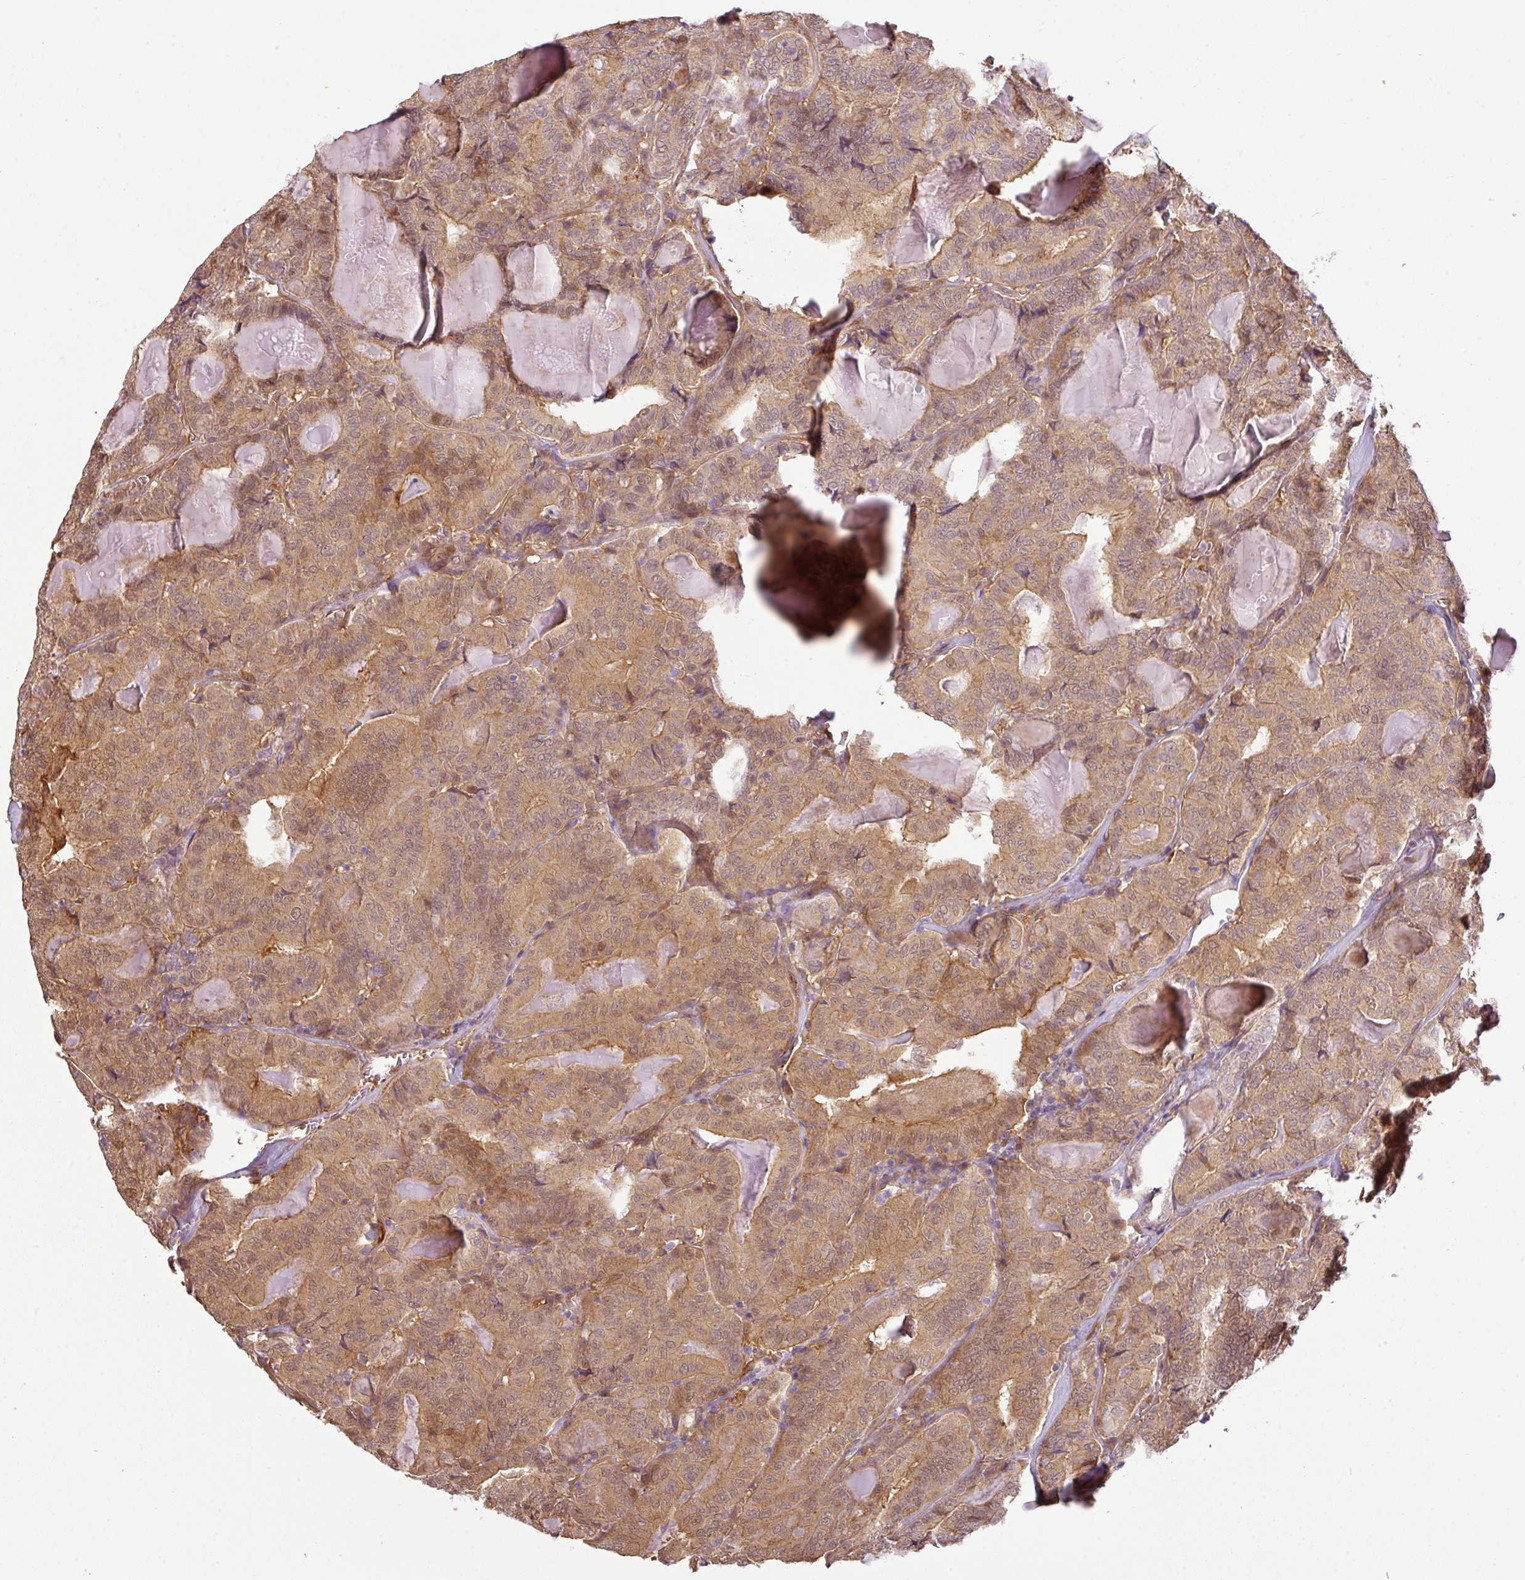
{"staining": {"intensity": "moderate", "quantity": ">75%", "location": "cytoplasmic/membranous,nuclear"}, "tissue": "thyroid cancer", "cell_type": "Tumor cells", "image_type": "cancer", "snomed": [{"axis": "morphology", "description": "Papillary adenocarcinoma, NOS"}, {"axis": "topography", "description": "Thyroid gland"}], "caption": "A micrograph of human thyroid cancer (papillary adenocarcinoma) stained for a protein demonstrates moderate cytoplasmic/membranous and nuclear brown staining in tumor cells.", "gene": "ANKRD18A", "patient": {"sex": "female", "age": 72}}